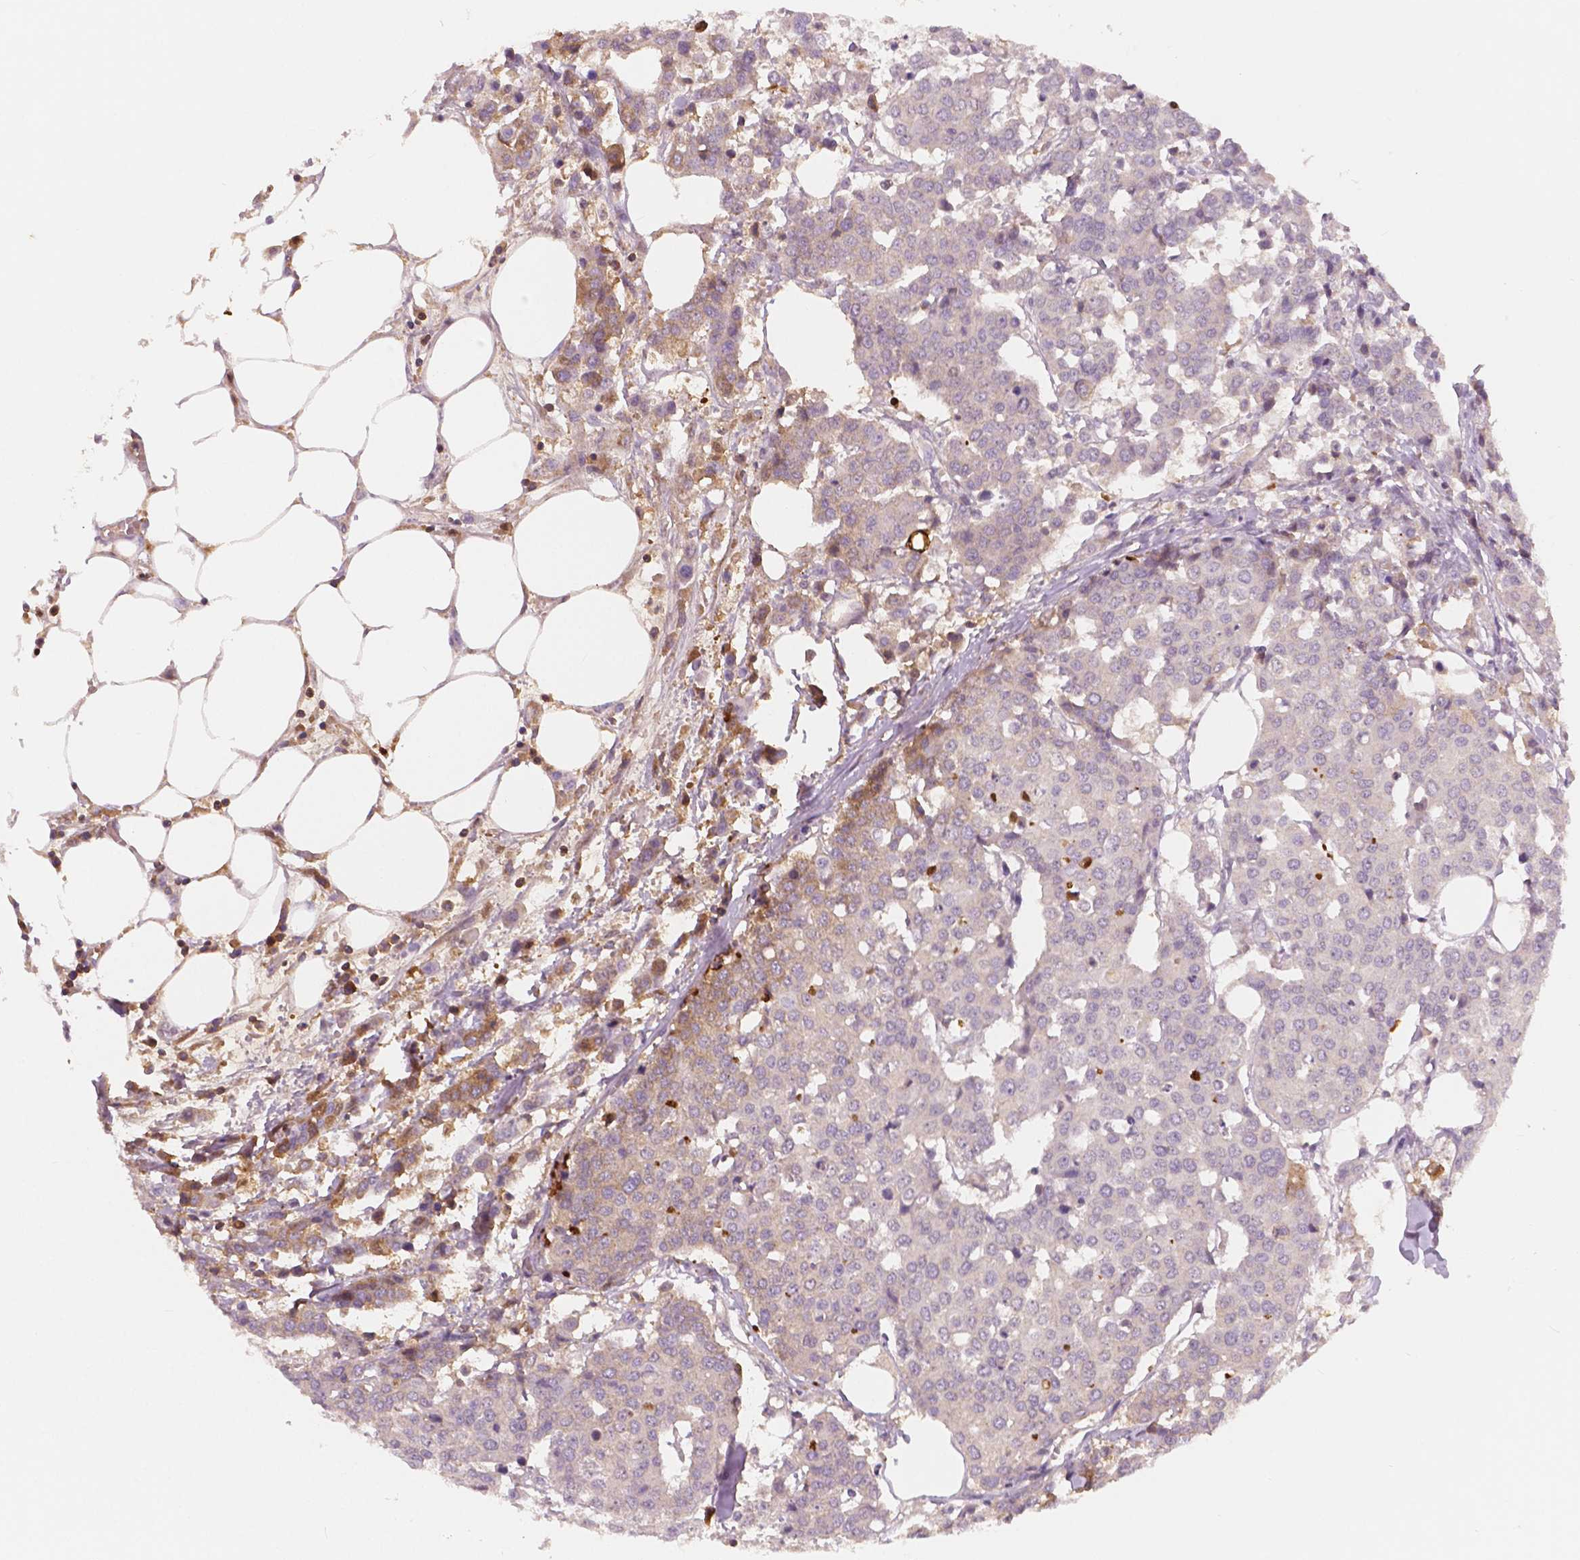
{"staining": {"intensity": "moderate", "quantity": "<25%", "location": "cytoplasmic/membranous"}, "tissue": "carcinoid", "cell_type": "Tumor cells", "image_type": "cancer", "snomed": [{"axis": "morphology", "description": "Carcinoid, malignant, NOS"}, {"axis": "topography", "description": "Colon"}], "caption": "A low amount of moderate cytoplasmic/membranous expression is appreciated in approximately <25% of tumor cells in carcinoid (malignant) tissue. (DAB (3,3'-diaminobenzidine) IHC, brown staining for protein, blue staining for nuclei).", "gene": "APOA4", "patient": {"sex": "male", "age": 81}}